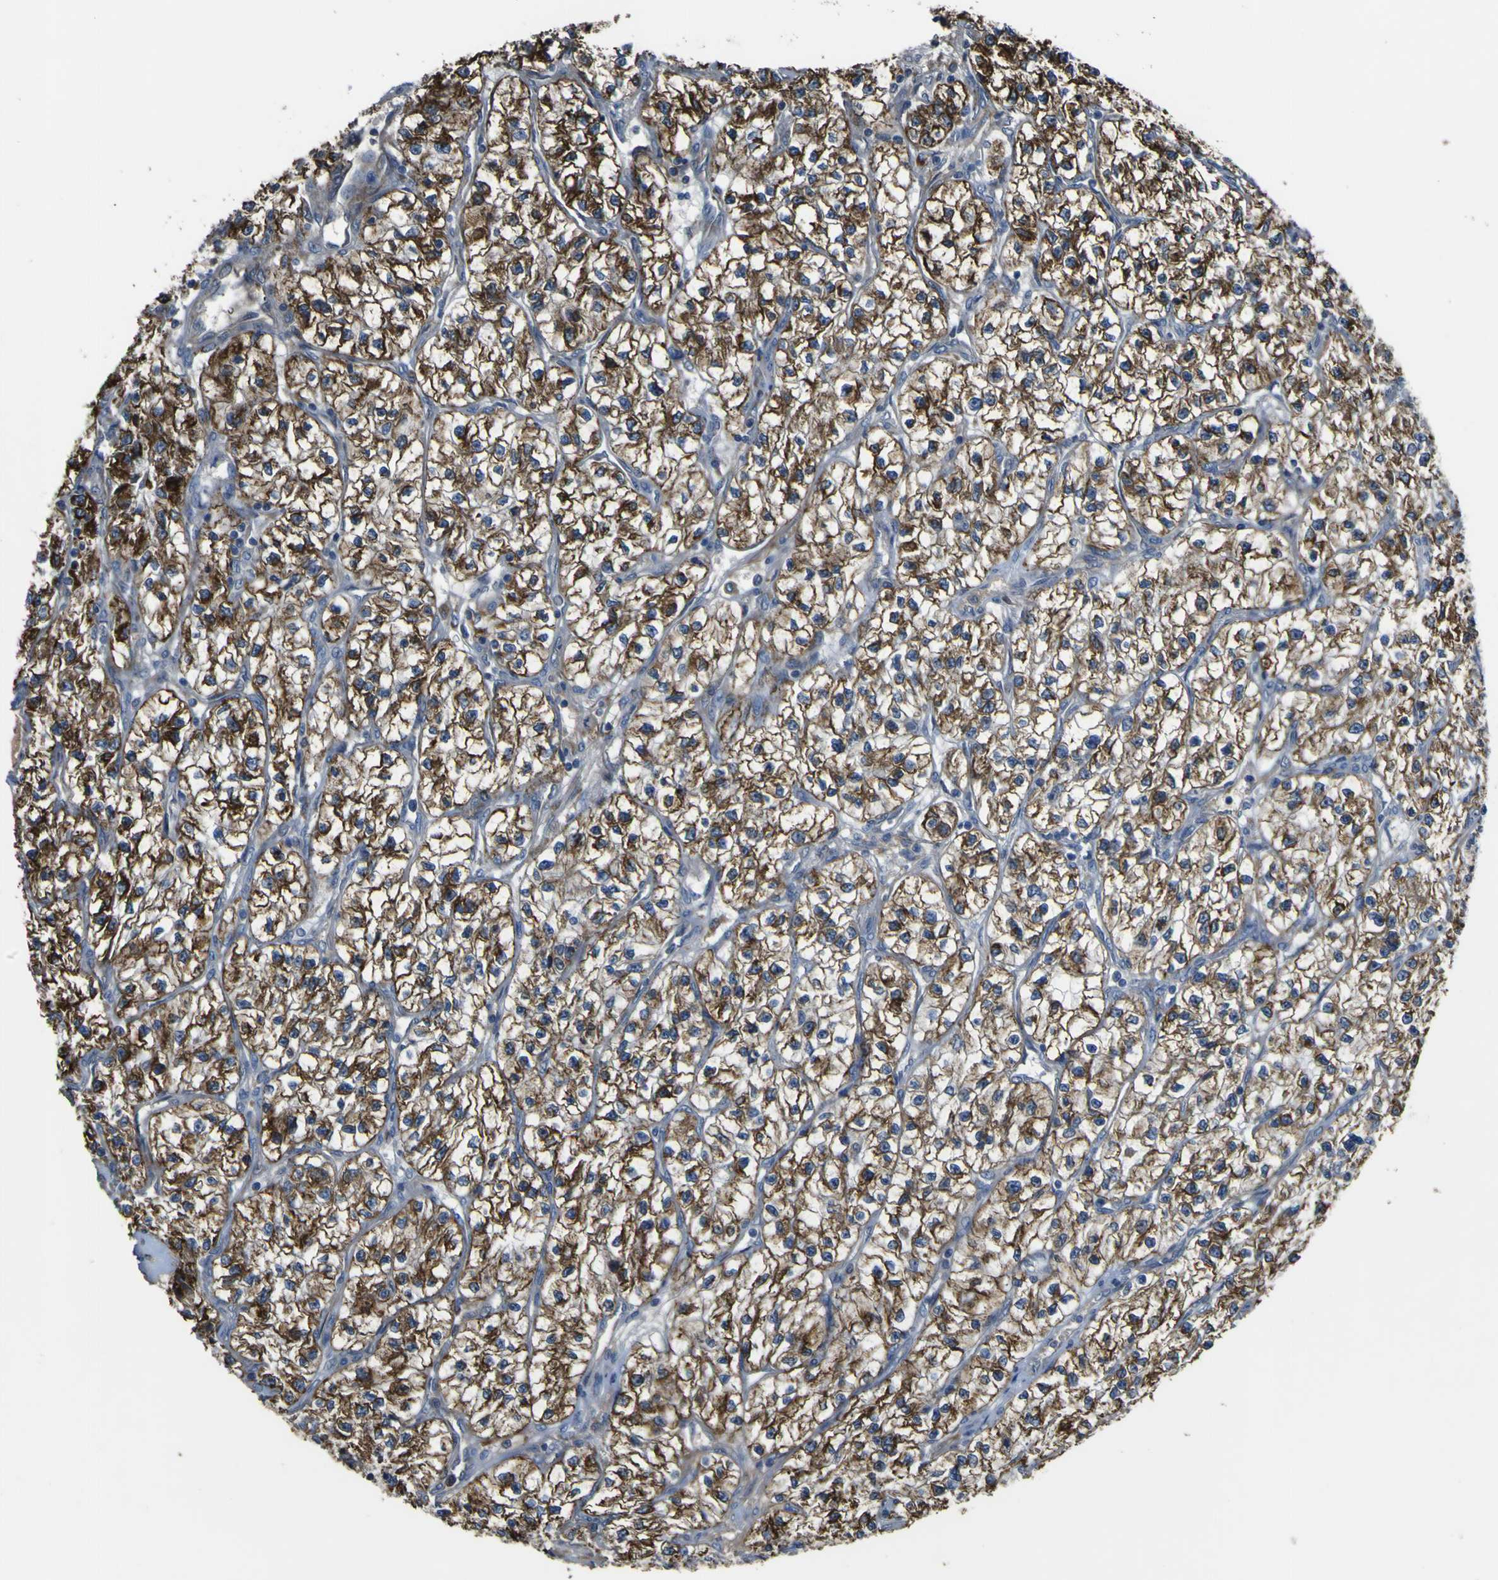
{"staining": {"intensity": "strong", "quantity": ">75%", "location": "cytoplasmic/membranous"}, "tissue": "renal cancer", "cell_type": "Tumor cells", "image_type": "cancer", "snomed": [{"axis": "morphology", "description": "Adenocarcinoma, NOS"}, {"axis": "topography", "description": "Kidney"}], "caption": "About >75% of tumor cells in renal cancer exhibit strong cytoplasmic/membranous protein positivity as visualized by brown immunohistochemical staining.", "gene": "GPLD1", "patient": {"sex": "female", "age": 57}}